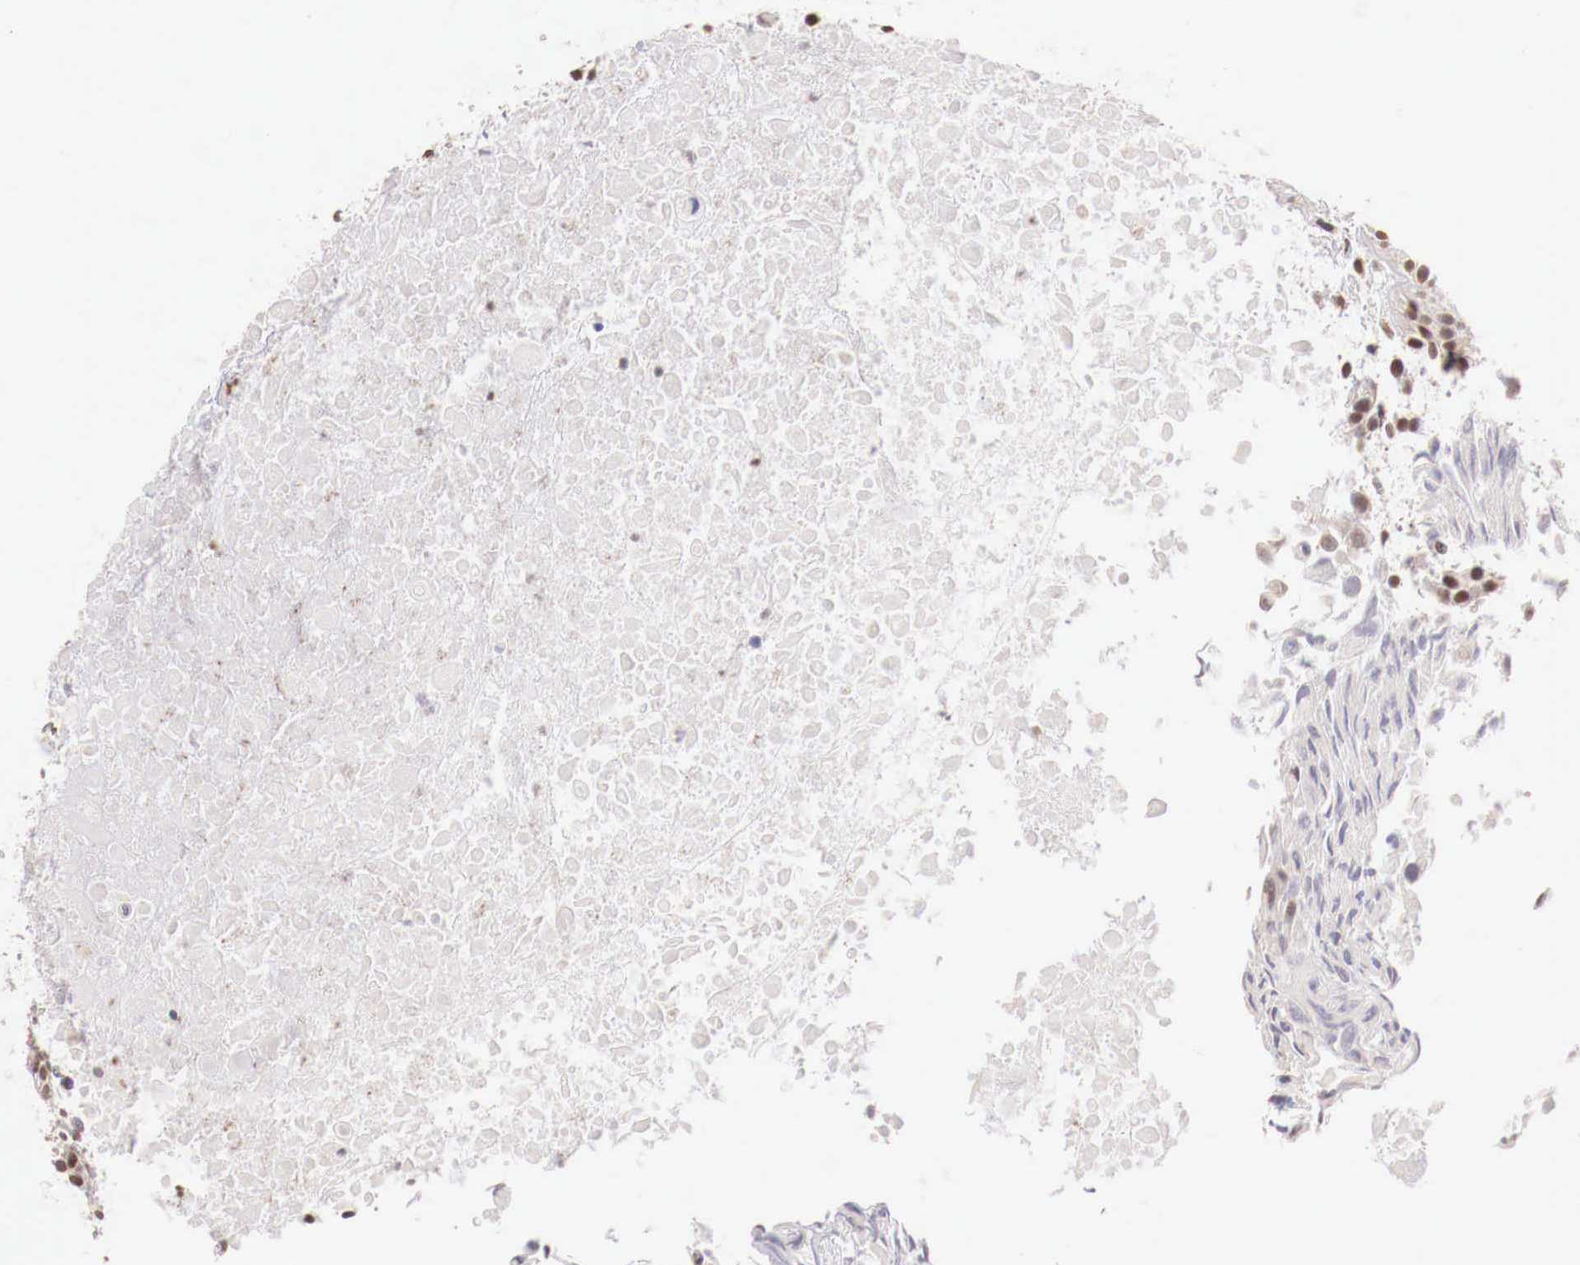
{"staining": {"intensity": "weak", "quantity": "25%-75%", "location": "nuclear"}, "tissue": "urothelial cancer", "cell_type": "Tumor cells", "image_type": "cancer", "snomed": [{"axis": "morphology", "description": "Urothelial carcinoma, High grade"}, {"axis": "topography", "description": "Urinary bladder"}], "caption": "Immunohistochemistry of high-grade urothelial carcinoma exhibits low levels of weak nuclear staining in approximately 25%-75% of tumor cells.", "gene": "SP1", "patient": {"sex": "male", "age": 56}}